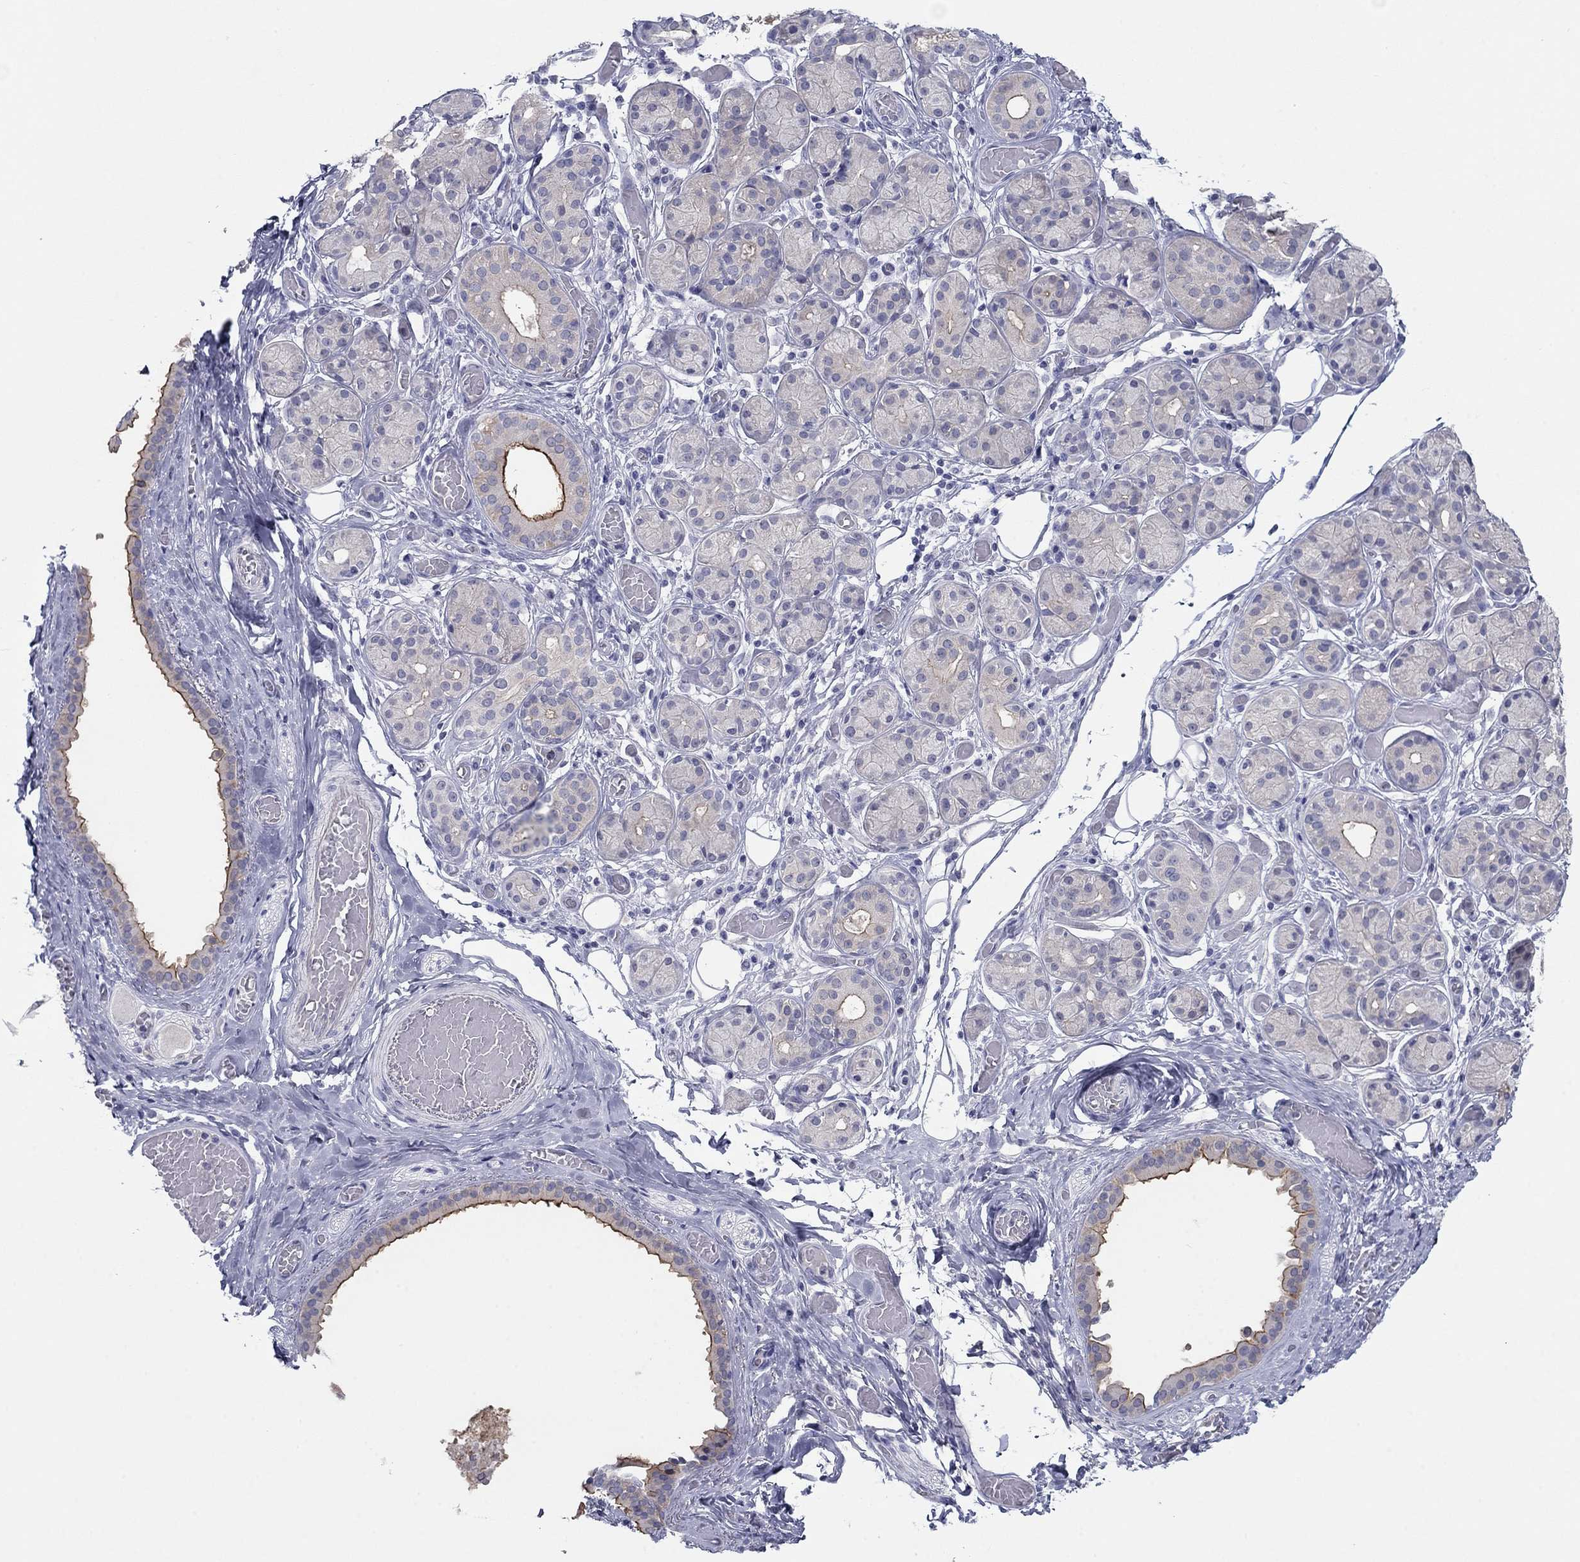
{"staining": {"intensity": "strong", "quantity": "<25%", "location": "cytoplasmic/membranous"}, "tissue": "salivary gland", "cell_type": "Glandular cells", "image_type": "normal", "snomed": [{"axis": "morphology", "description": "Normal tissue, NOS"}, {"axis": "topography", "description": "Salivary gland"}, {"axis": "topography", "description": "Peripheral nerve tissue"}], "caption": "Immunohistochemical staining of normal human salivary gland demonstrates <25% levels of strong cytoplasmic/membranous protein staining in about <25% of glandular cells. The staining was performed using DAB (3,3'-diaminobenzidine) to visualize the protein expression in brown, while the nuclei were stained in blue with hematoxylin (Magnification: 20x).", "gene": "PLS1", "patient": {"sex": "male", "age": 71}}